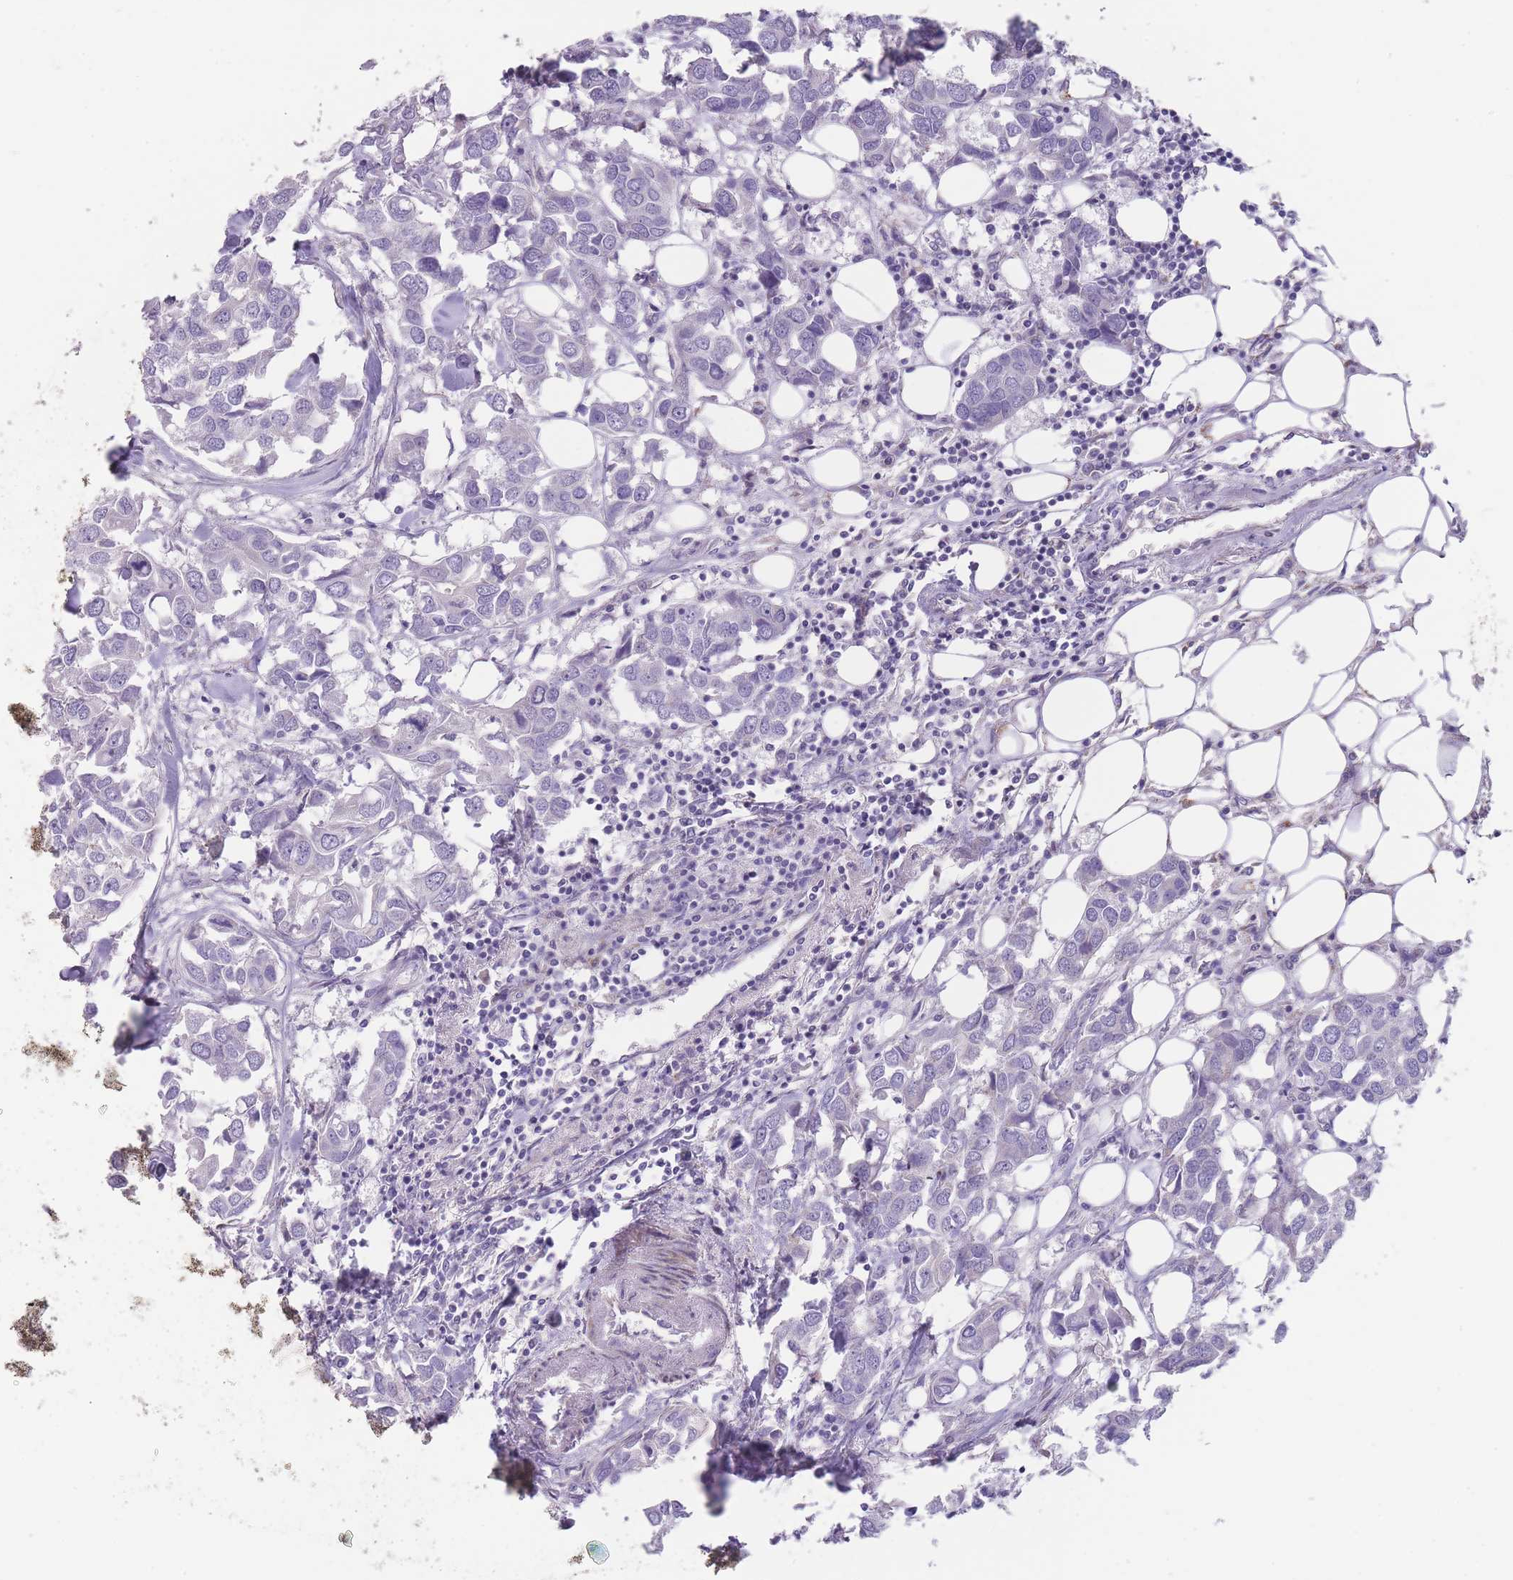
{"staining": {"intensity": "negative", "quantity": "none", "location": "none"}, "tissue": "breast cancer", "cell_type": "Tumor cells", "image_type": "cancer", "snomed": [{"axis": "morphology", "description": "Duct carcinoma"}, {"axis": "topography", "description": "Breast"}], "caption": "High power microscopy image of an immunohistochemistry image of breast invasive ductal carcinoma, revealing no significant staining in tumor cells.", "gene": "ZBTB24", "patient": {"sex": "female", "age": 83}}